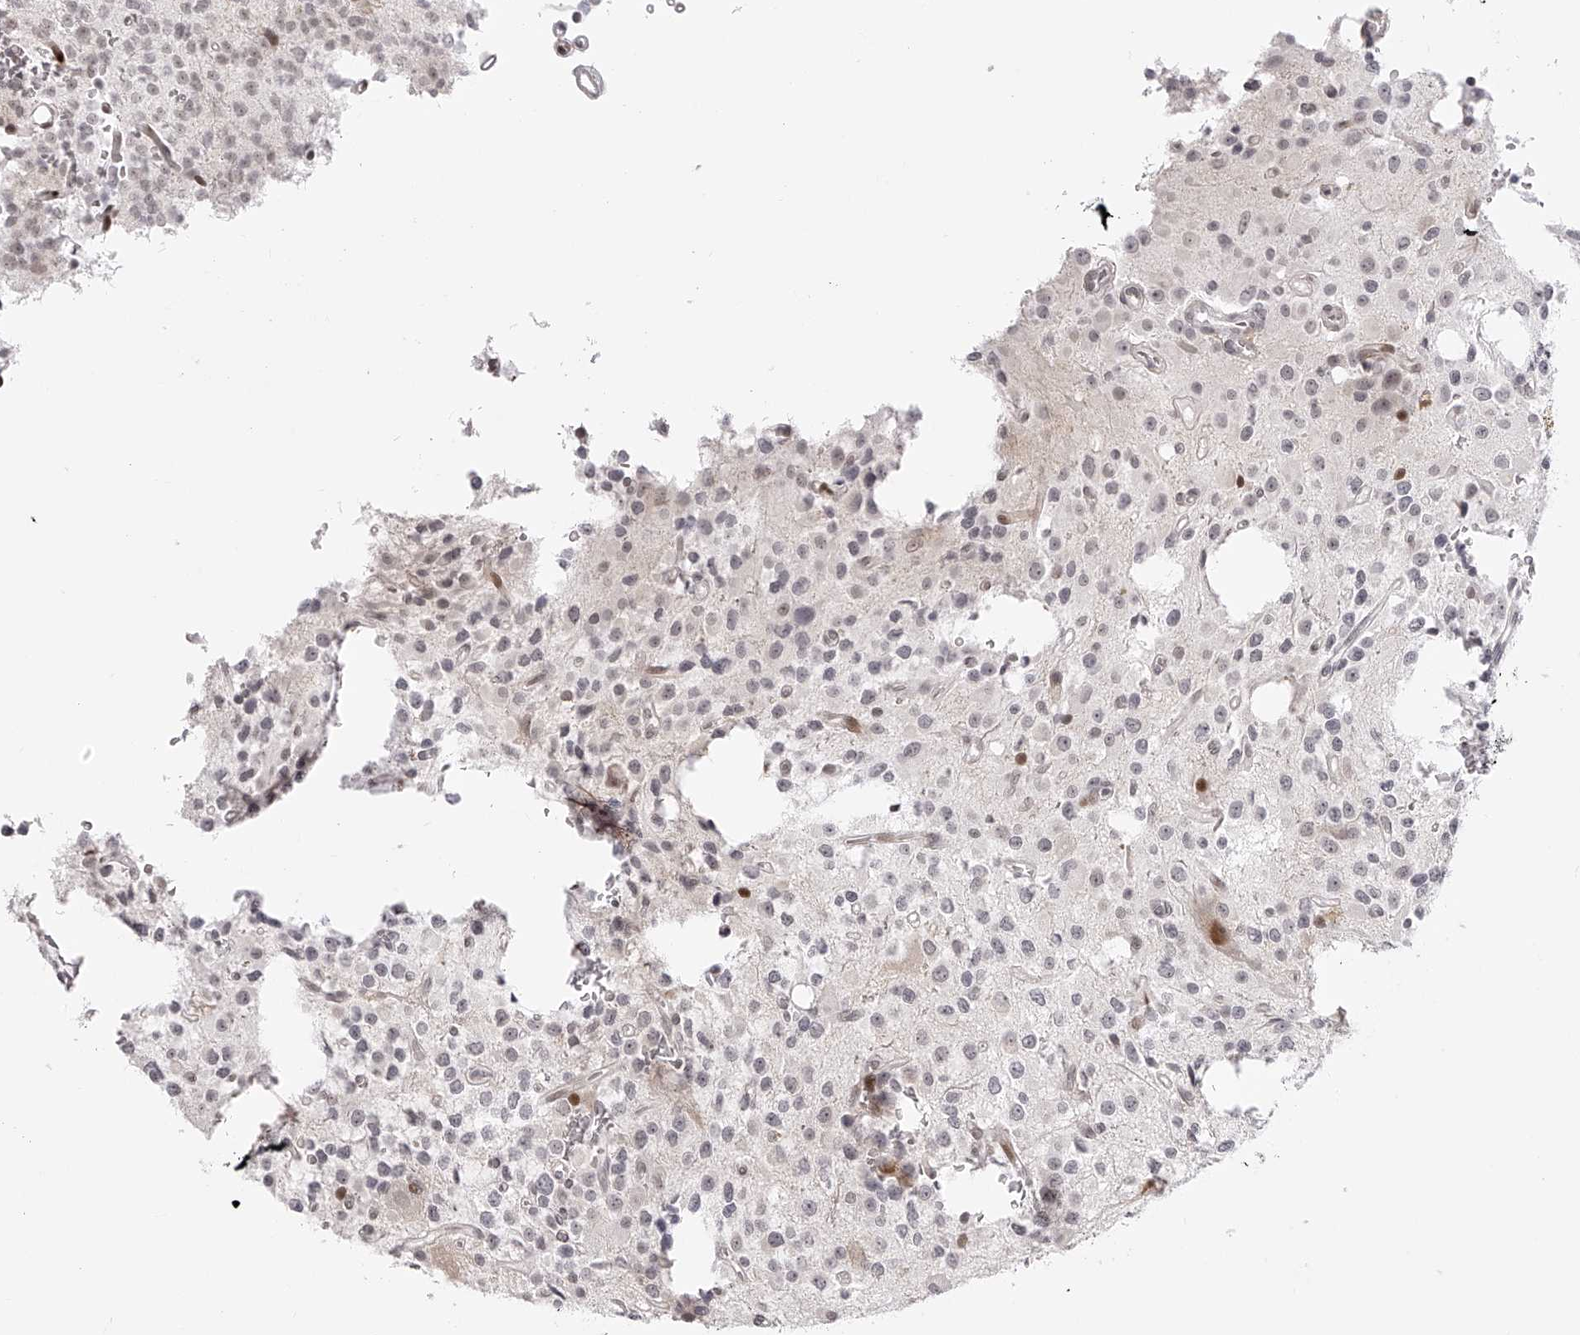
{"staining": {"intensity": "negative", "quantity": "none", "location": "none"}, "tissue": "glioma", "cell_type": "Tumor cells", "image_type": "cancer", "snomed": [{"axis": "morphology", "description": "Glioma, malignant, High grade"}, {"axis": "topography", "description": "Brain"}], "caption": "Immunohistochemical staining of human high-grade glioma (malignant) shows no significant expression in tumor cells.", "gene": "PLEKHG1", "patient": {"sex": "female", "age": 62}}